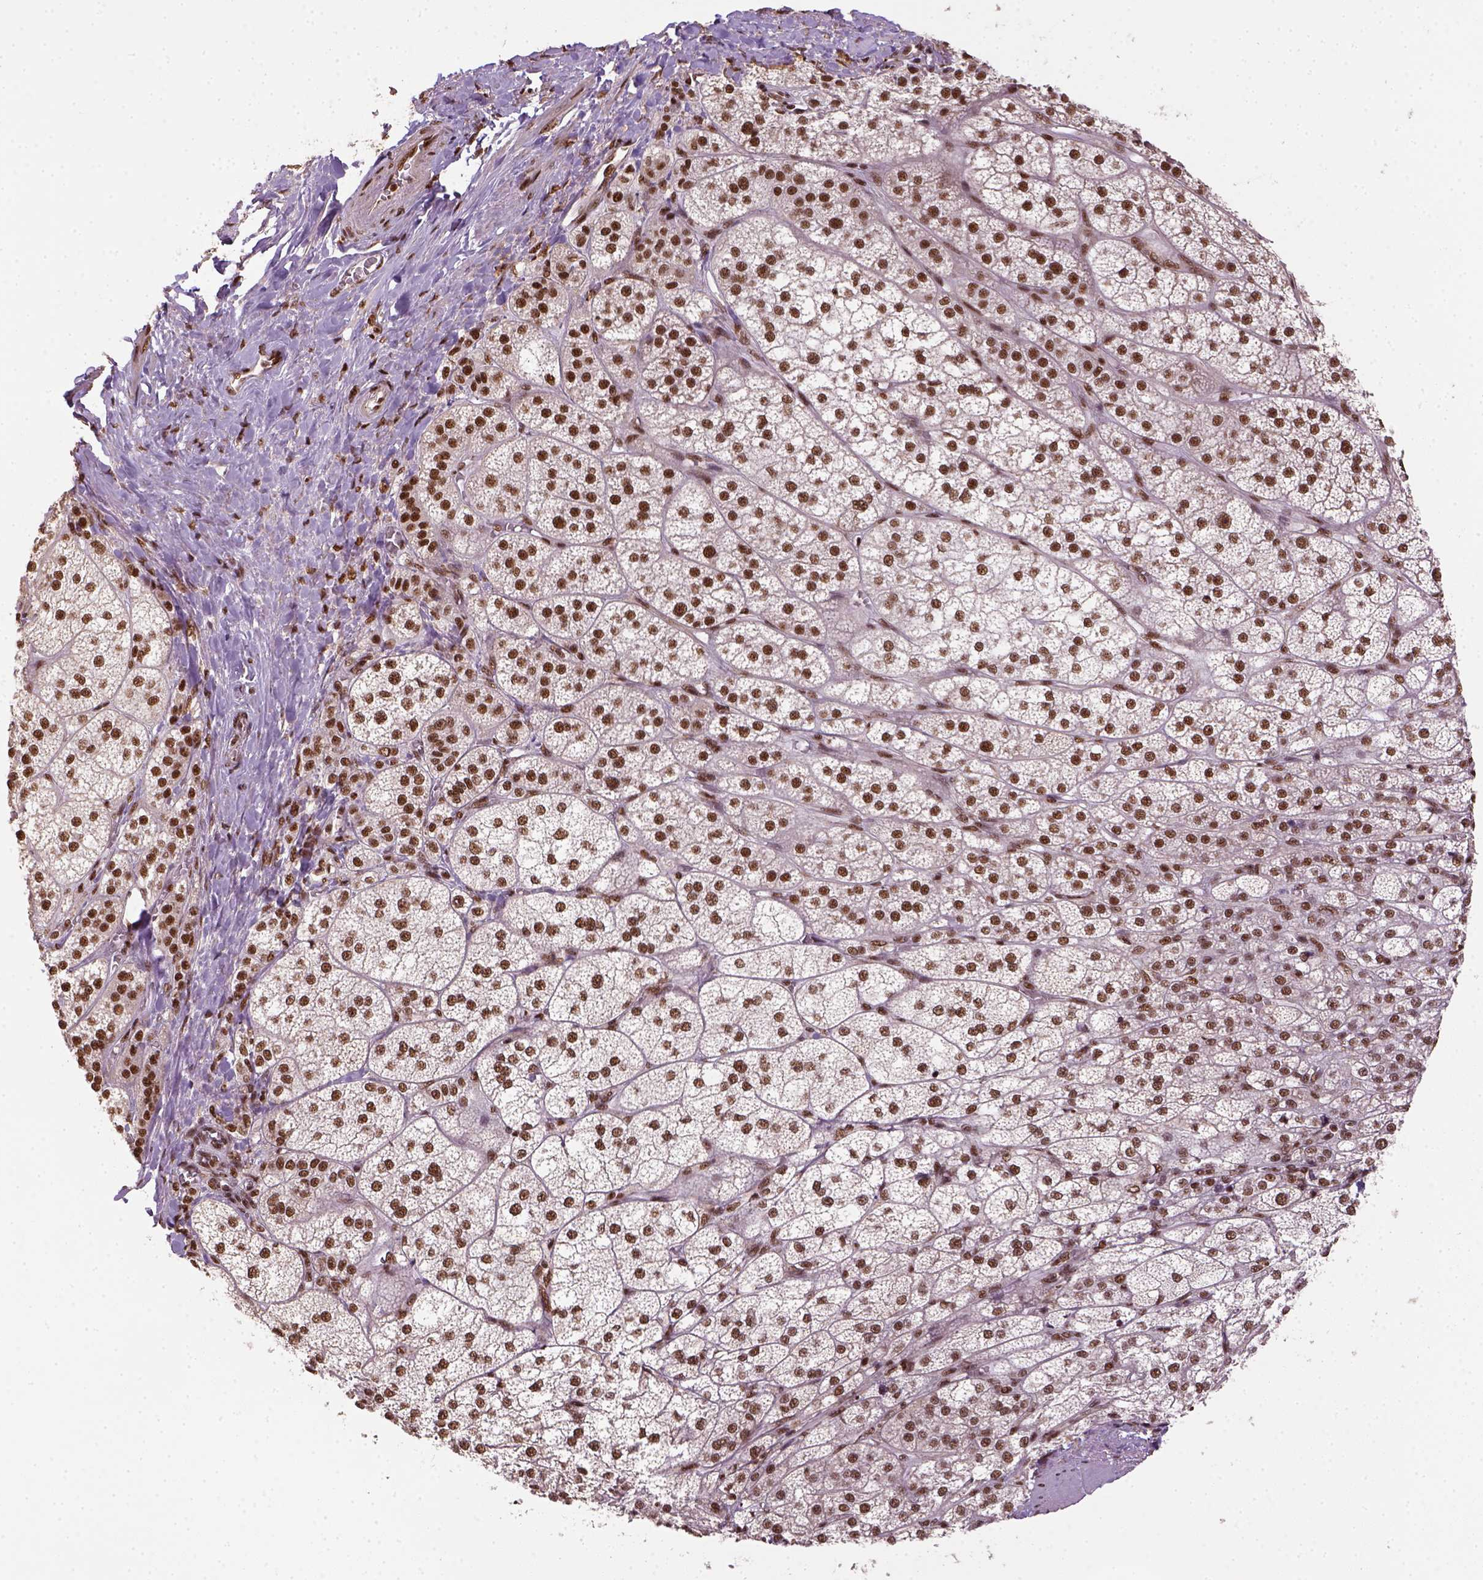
{"staining": {"intensity": "strong", "quantity": ">75%", "location": "nuclear"}, "tissue": "adrenal gland", "cell_type": "Glandular cells", "image_type": "normal", "snomed": [{"axis": "morphology", "description": "Normal tissue, NOS"}, {"axis": "topography", "description": "Adrenal gland"}], "caption": "A histopathology image of adrenal gland stained for a protein demonstrates strong nuclear brown staining in glandular cells.", "gene": "CCAR1", "patient": {"sex": "female", "age": 60}}